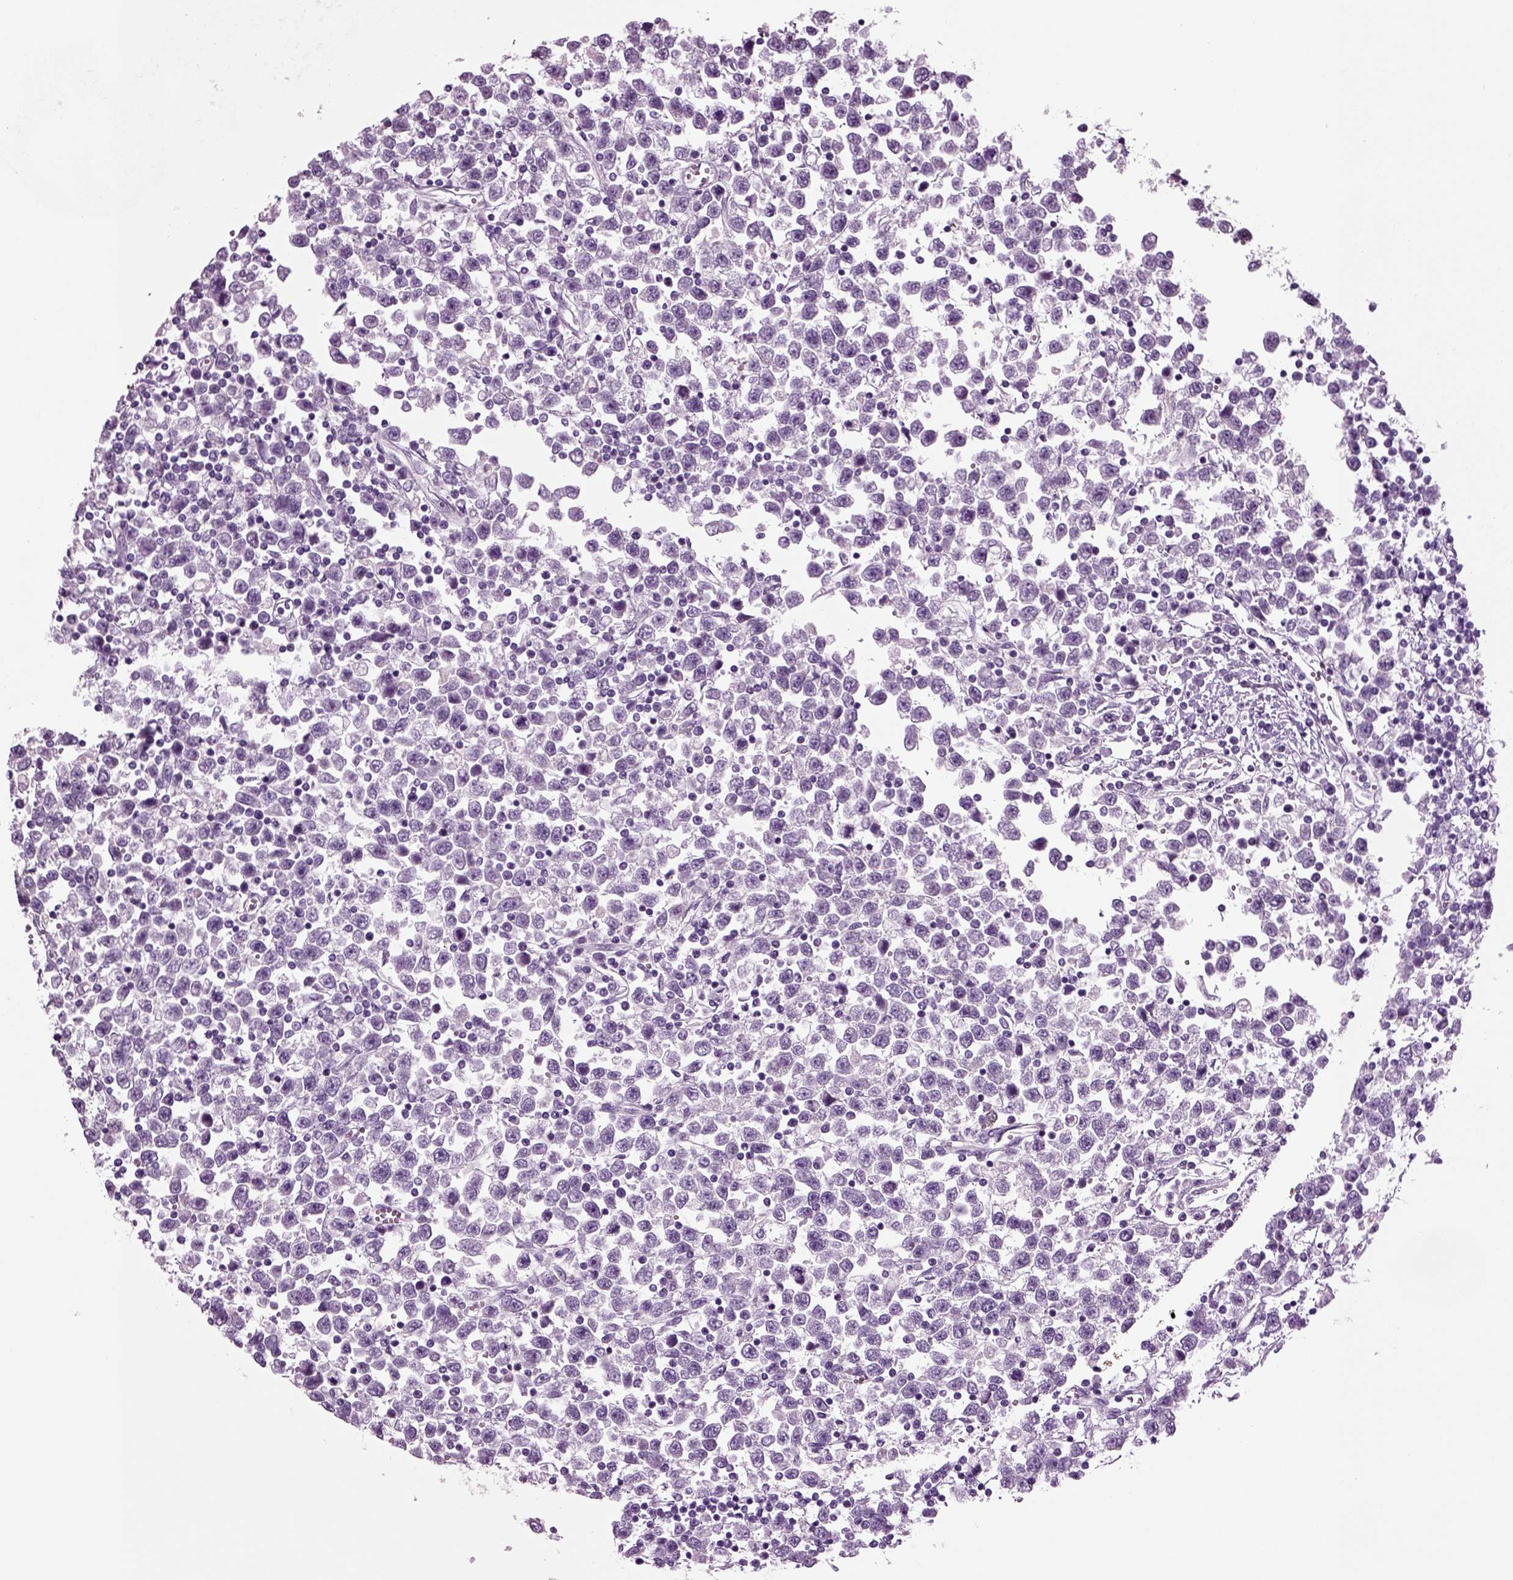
{"staining": {"intensity": "negative", "quantity": "none", "location": "none"}, "tissue": "testis cancer", "cell_type": "Tumor cells", "image_type": "cancer", "snomed": [{"axis": "morphology", "description": "Seminoma, NOS"}, {"axis": "topography", "description": "Testis"}], "caption": "A histopathology image of testis cancer (seminoma) stained for a protein exhibits no brown staining in tumor cells. Nuclei are stained in blue.", "gene": "CRABP1", "patient": {"sex": "male", "age": 34}}